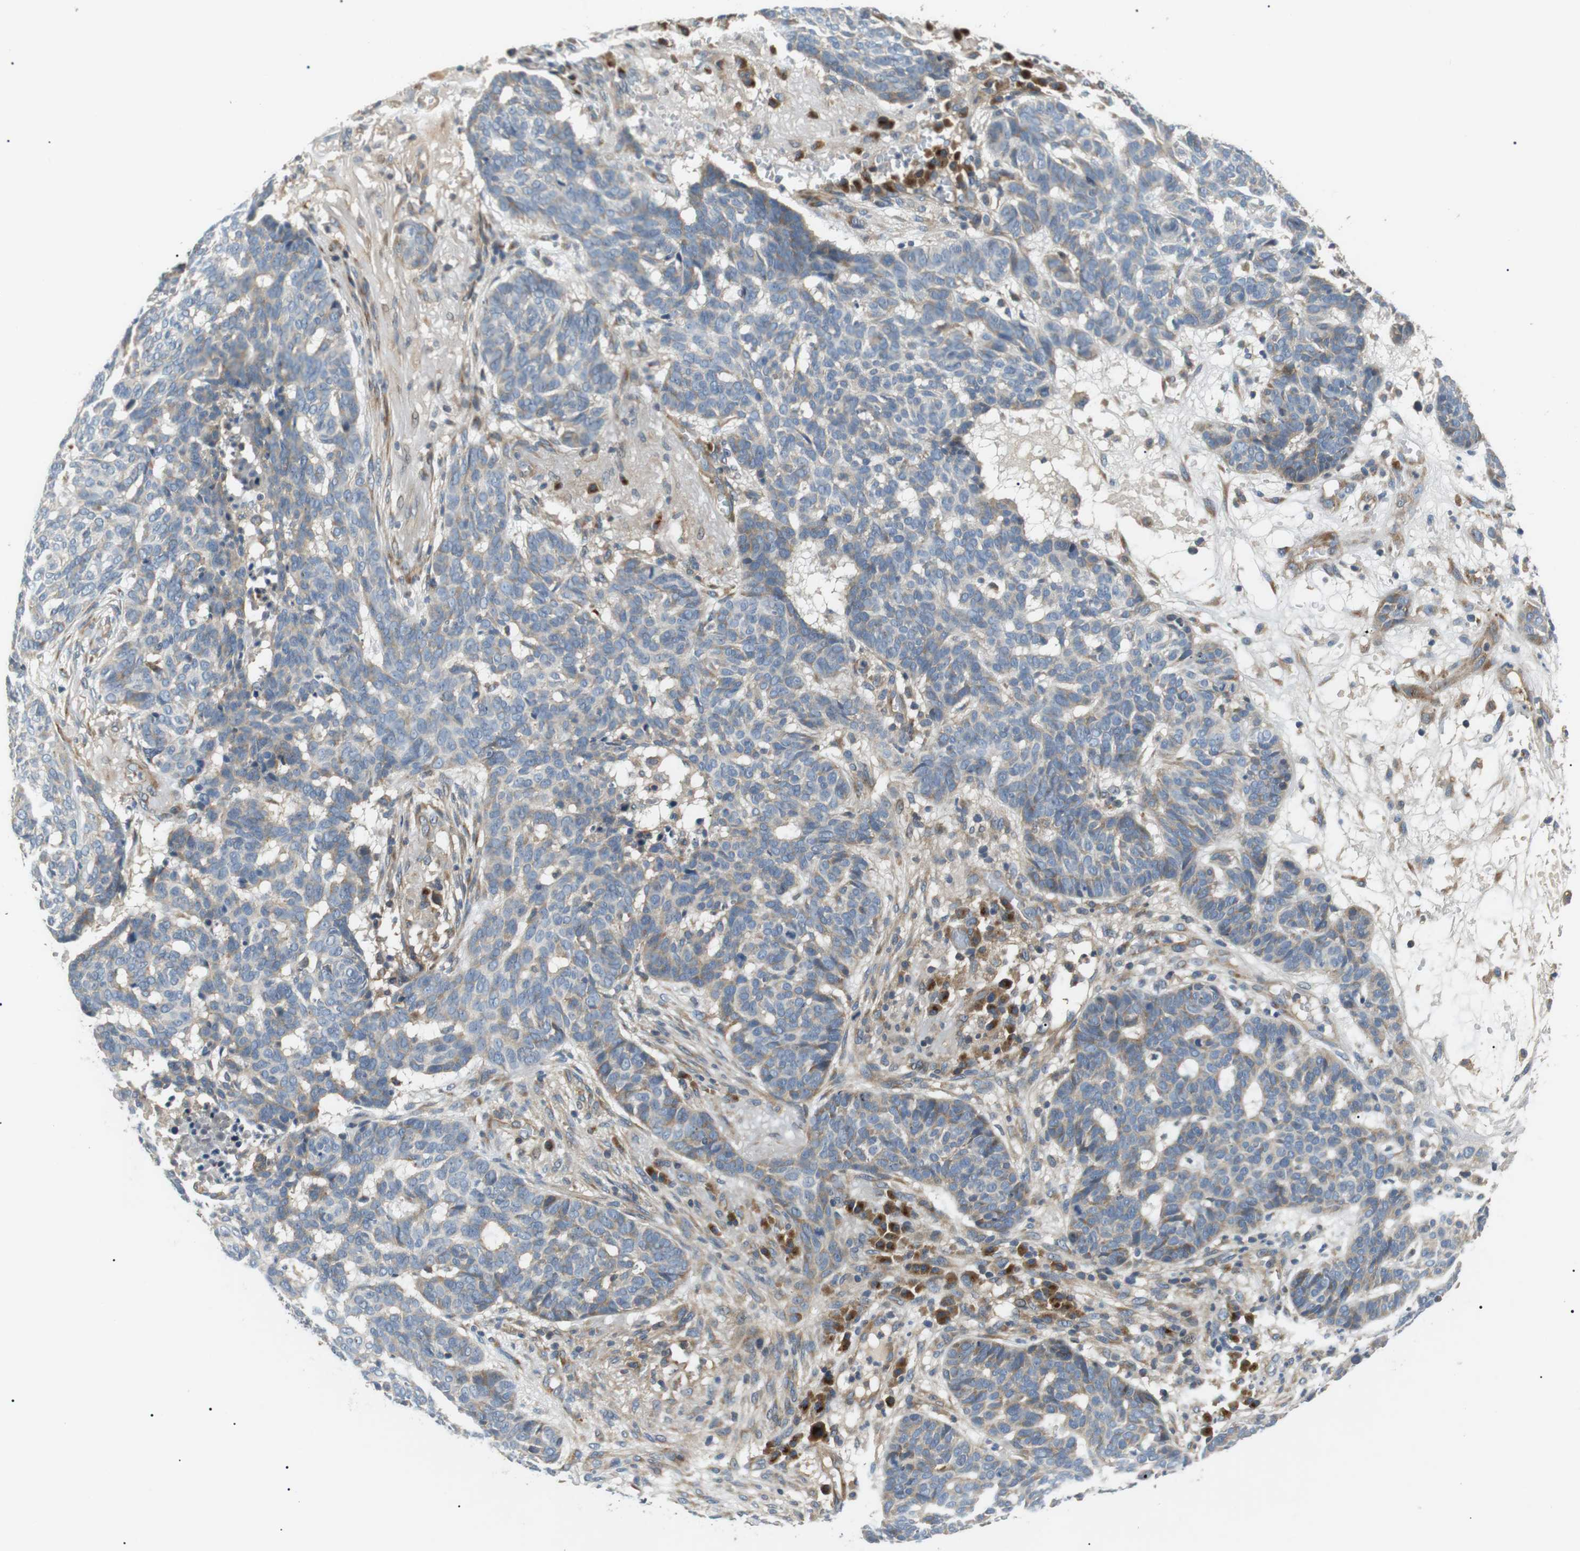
{"staining": {"intensity": "moderate", "quantity": "<25%", "location": "cytoplasmic/membranous"}, "tissue": "skin cancer", "cell_type": "Tumor cells", "image_type": "cancer", "snomed": [{"axis": "morphology", "description": "Basal cell carcinoma"}, {"axis": "topography", "description": "Skin"}], "caption": "Protein positivity by IHC exhibits moderate cytoplasmic/membranous positivity in about <25% of tumor cells in skin cancer (basal cell carcinoma).", "gene": "DIPK1A", "patient": {"sex": "male", "age": 85}}